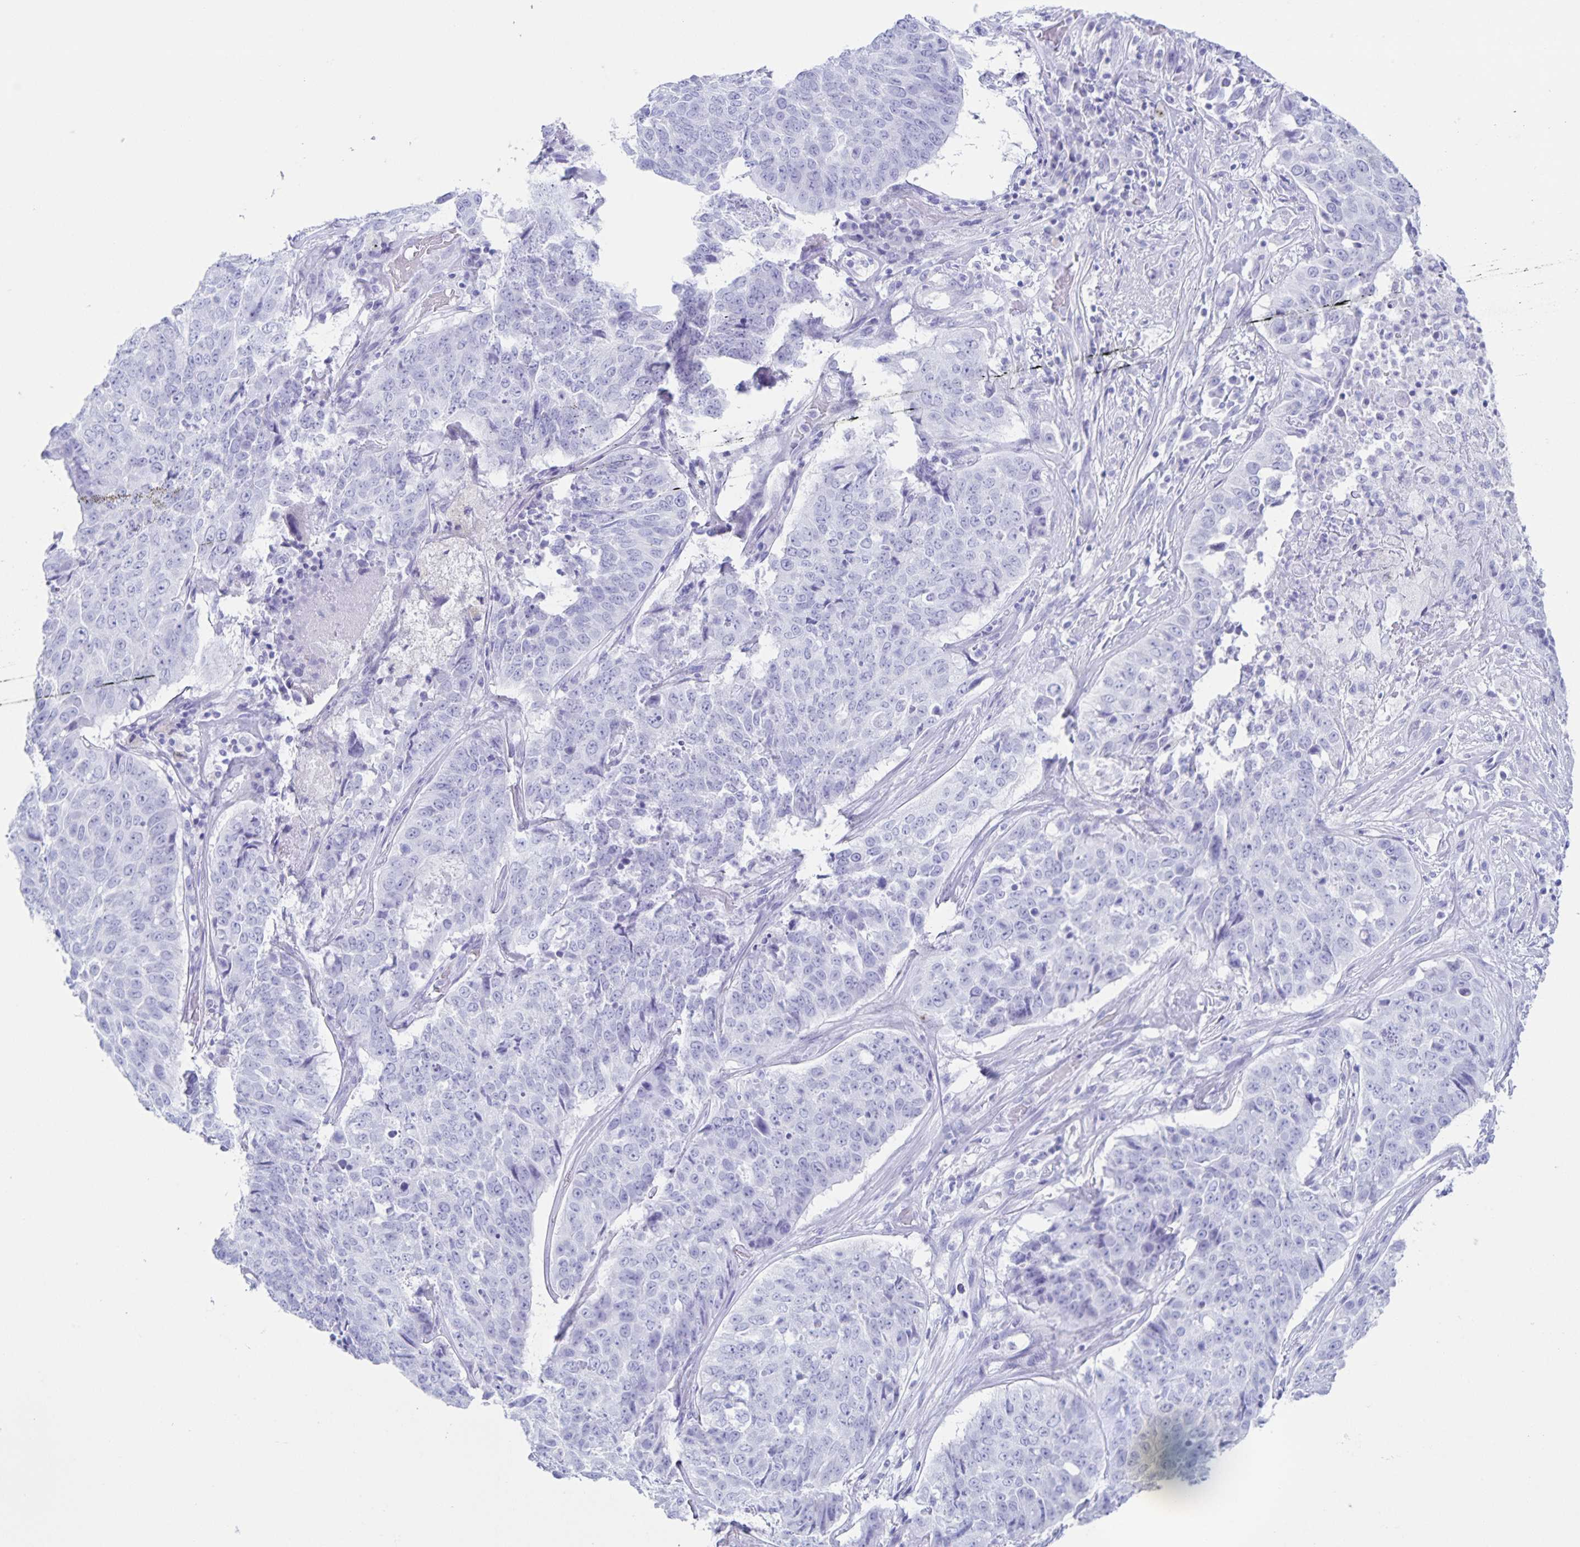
{"staining": {"intensity": "negative", "quantity": "none", "location": "none"}, "tissue": "lung cancer", "cell_type": "Tumor cells", "image_type": "cancer", "snomed": [{"axis": "morphology", "description": "Normal tissue, NOS"}, {"axis": "morphology", "description": "Squamous cell carcinoma, NOS"}, {"axis": "topography", "description": "Bronchus"}, {"axis": "topography", "description": "Lung"}], "caption": "Tumor cells are negative for brown protein staining in lung squamous cell carcinoma.", "gene": "C12orf56", "patient": {"sex": "male", "age": 64}}